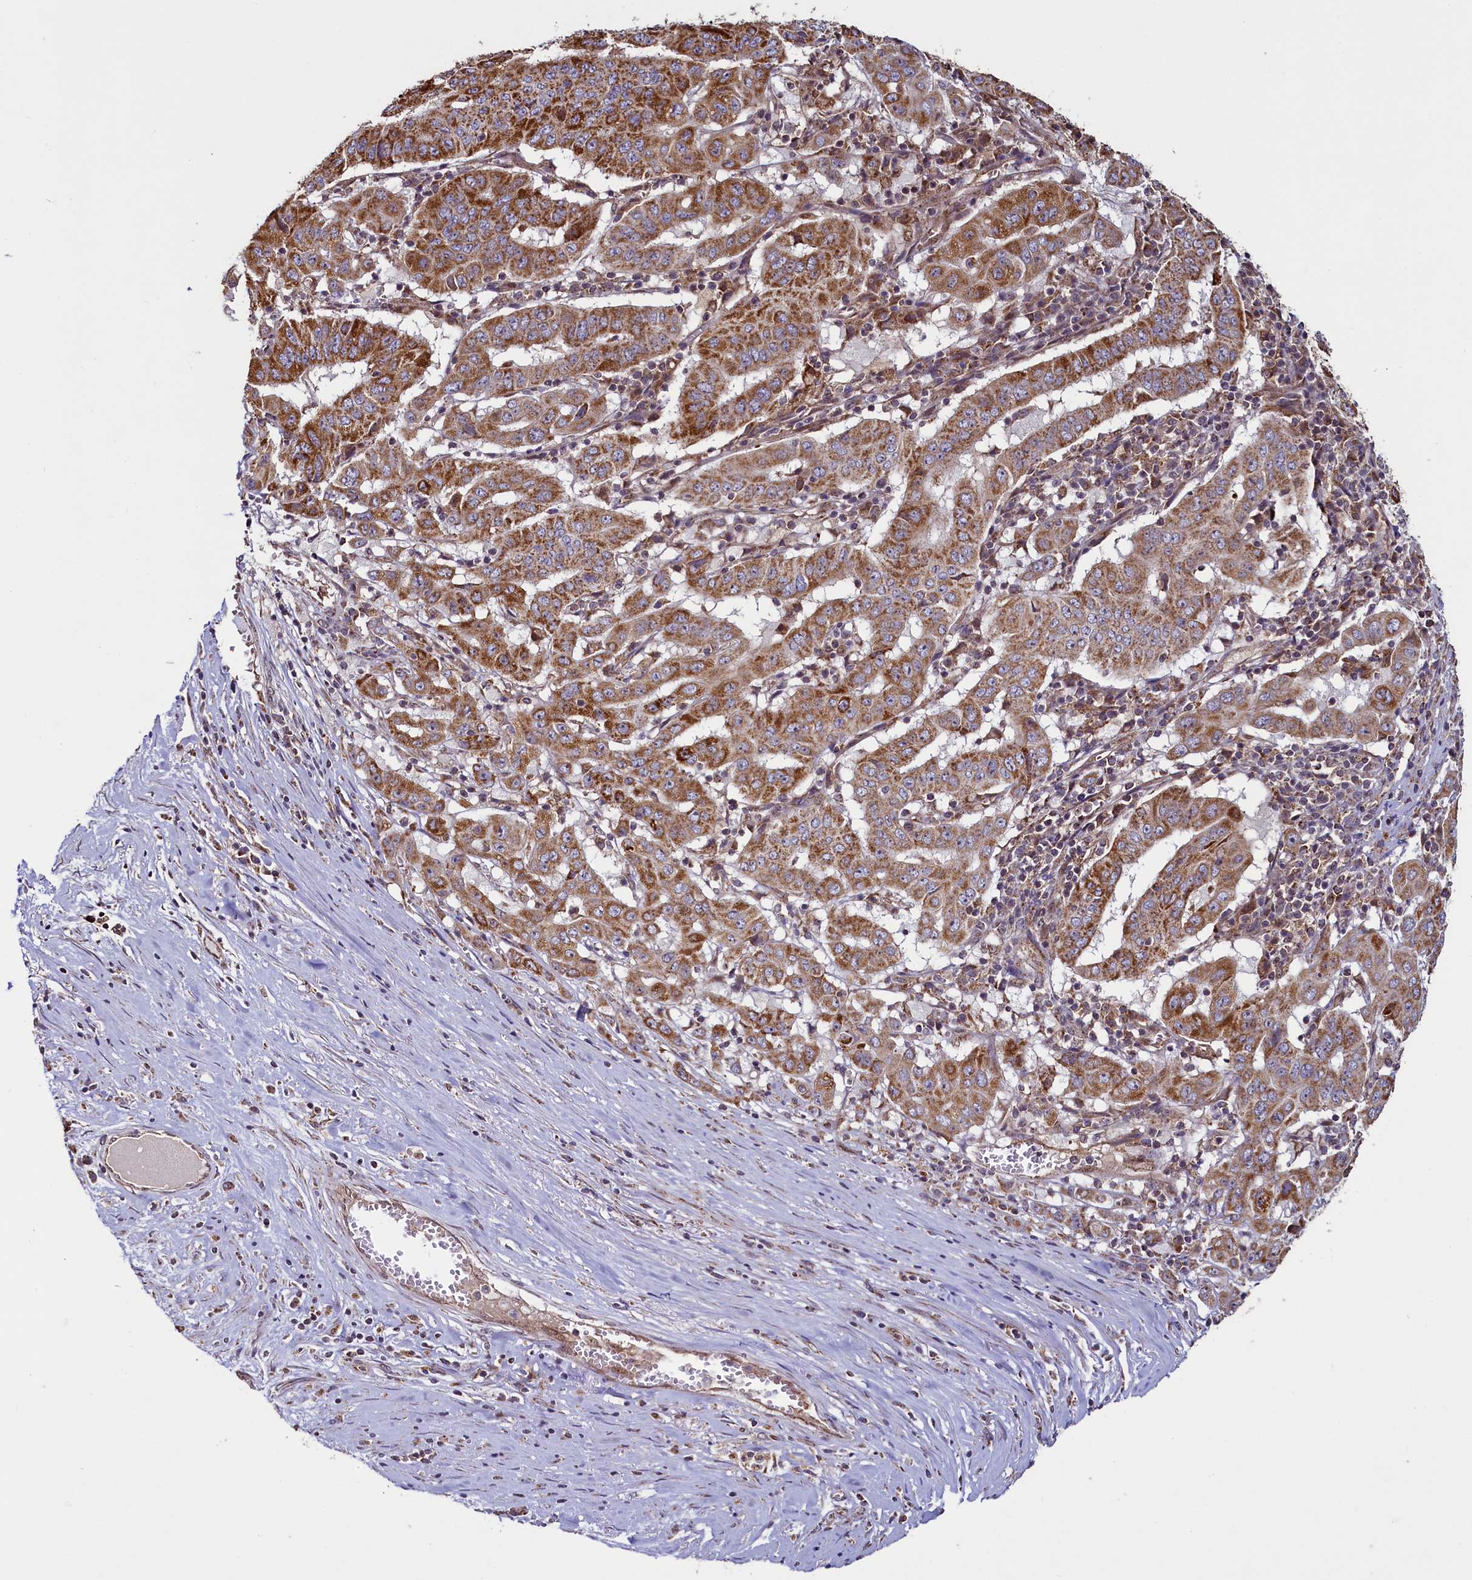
{"staining": {"intensity": "moderate", "quantity": ">75%", "location": "cytoplasmic/membranous"}, "tissue": "pancreatic cancer", "cell_type": "Tumor cells", "image_type": "cancer", "snomed": [{"axis": "morphology", "description": "Adenocarcinoma, NOS"}, {"axis": "topography", "description": "Pancreas"}], "caption": "Pancreatic adenocarcinoma stained with IHC reveals moderate cytoplasmic/membranous staining in about >75% of tumor cells.", "gene": "ZNF577", "patient": {"sex": "male", "age": 63}}